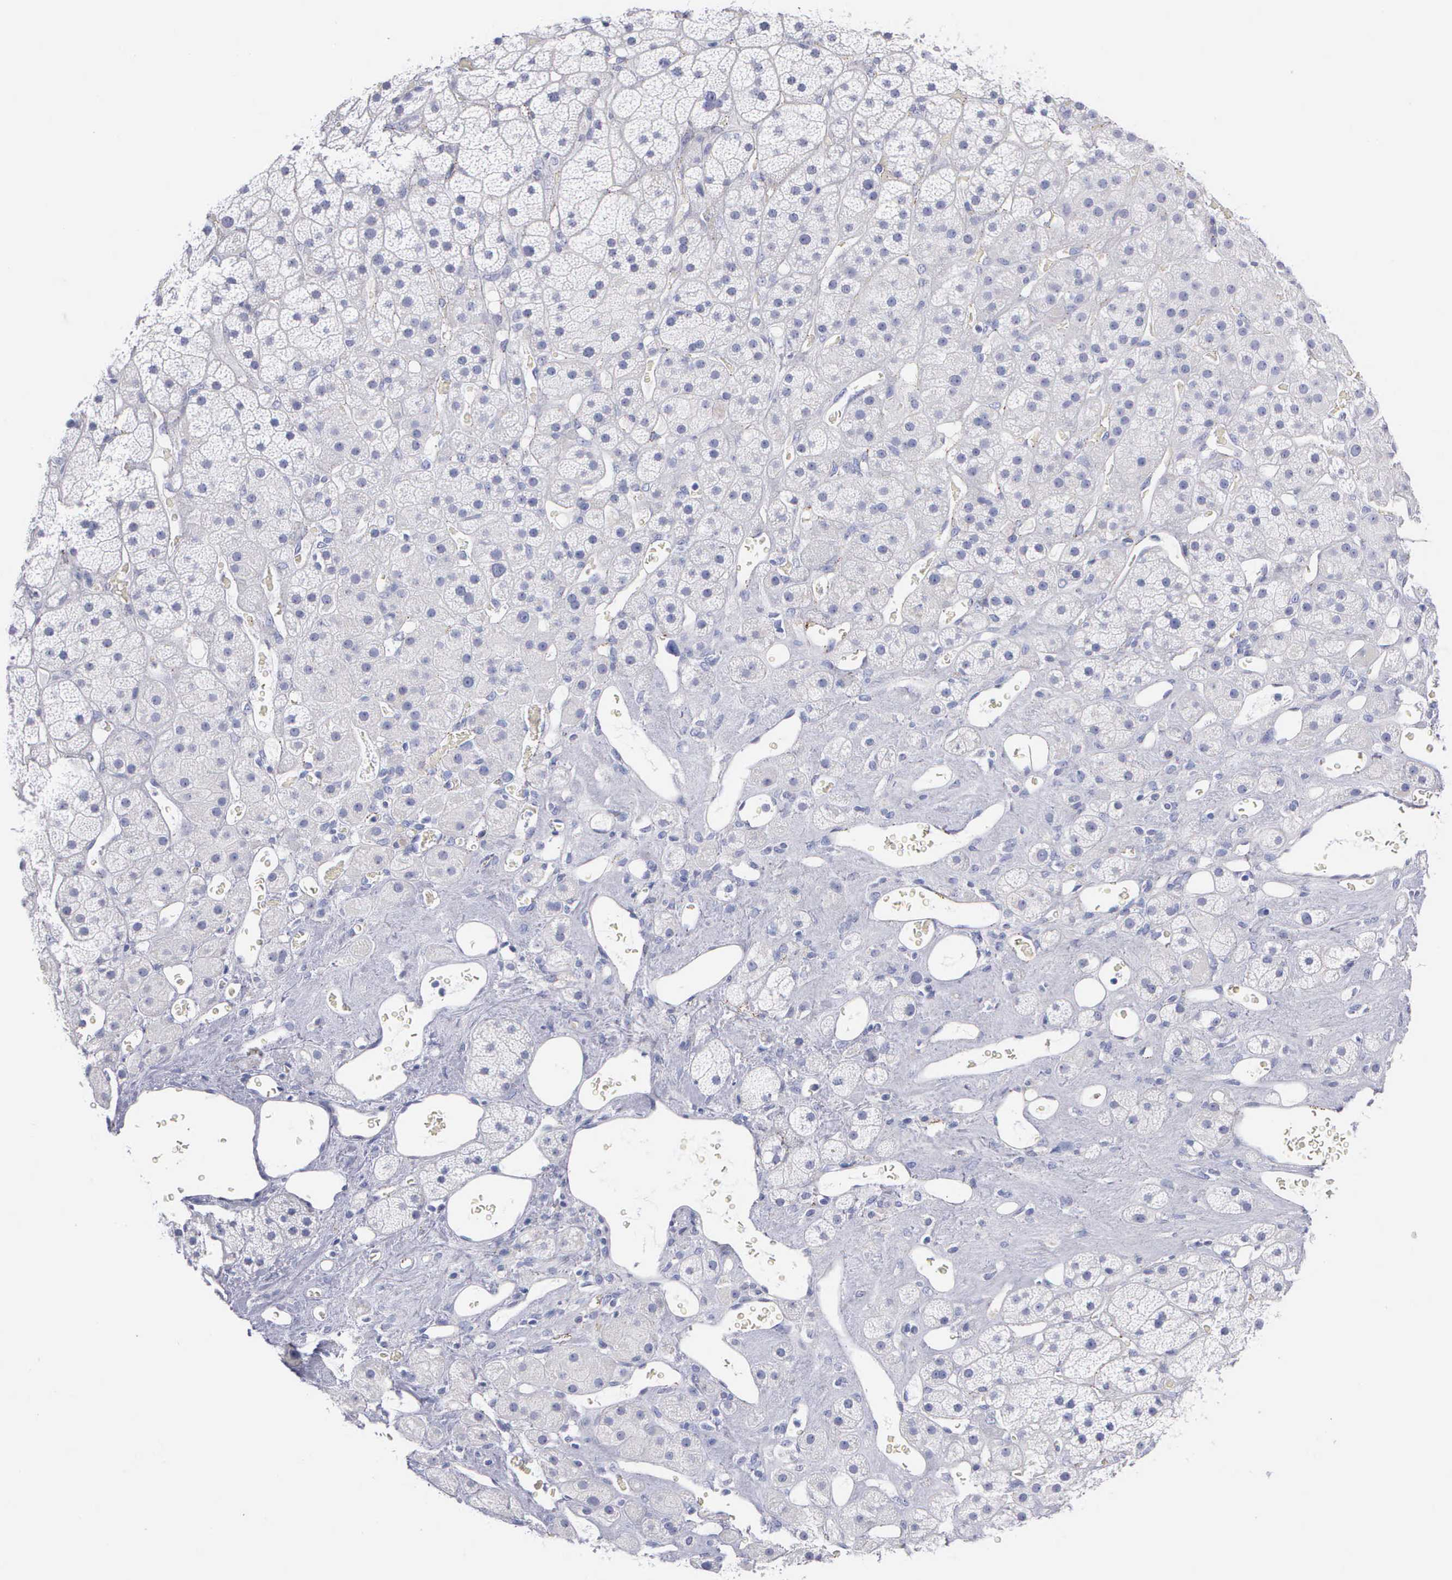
{"staining": {"intensity": "strong", "quantity": "<25%", "location": "cytoplasmic/membranous"}, "tissue": "adrenal gland", "cell_type": "Glandular cells", "image_type": "normal", "snomed": [{"axis": "morphology", "description": "Normal tissue, NOS"}, {"axis": "topography", "description": "Adrenal gland"}], "caption": "A micrograph of adrenal gland stained for a protein reveals strong cytoplasmic/membranous brown staining in glandular cells.", "gene": "CTSL", "patient": {"sex": "male", "age": 57}}